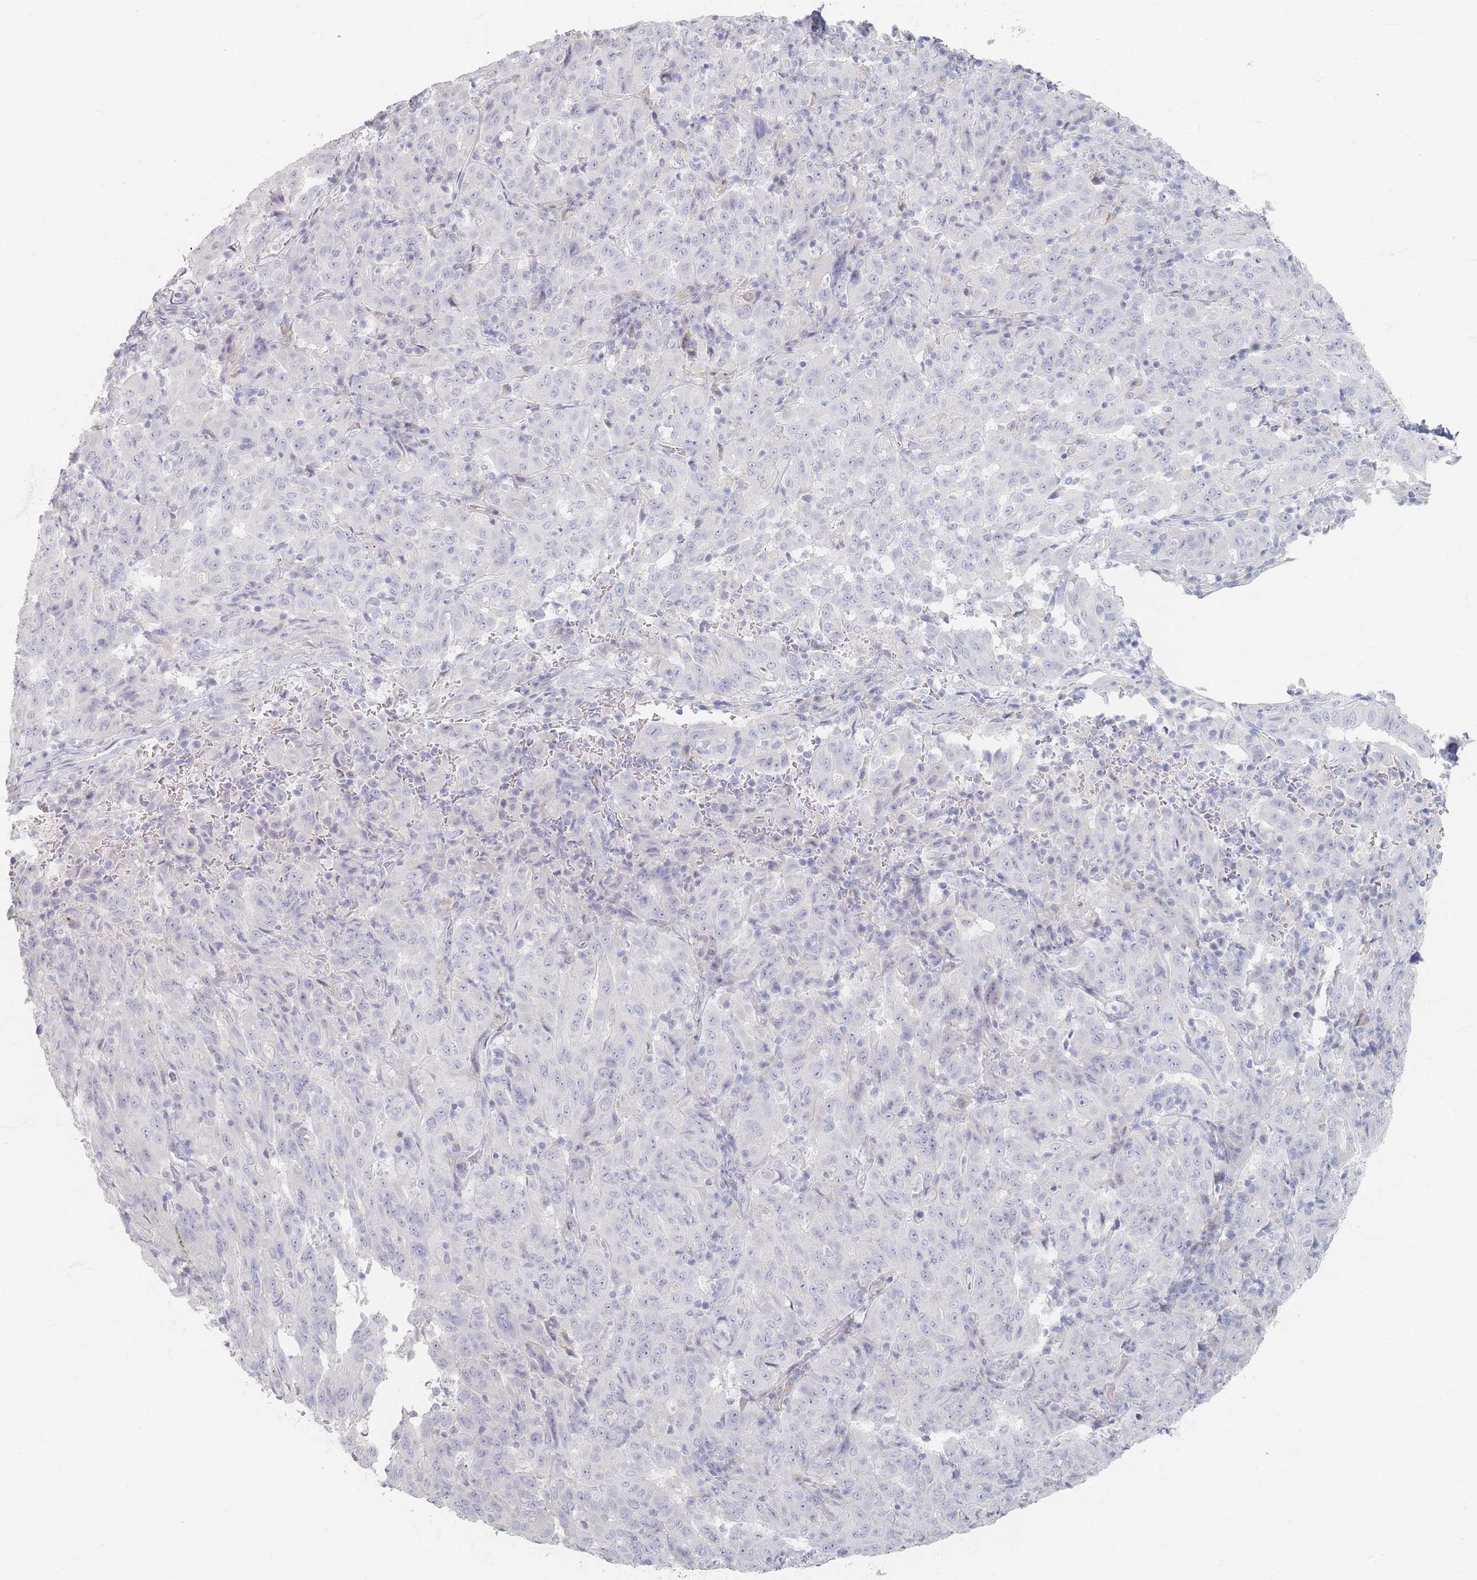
{"staining": {"intensity": "negative", "quantity": "none", "location": "none"}, "tissue": "pancreatic cancer", "cell_type": "Tumor cells", "image_type": "cancer", "snomed": [{"axis": "morphology", "description": "Adenocarcinoma, NOS"}, {"axis": "topography", "description": "Pancreas"}], "caption": "Tumor cells show no significant staining in pancreatic cancer.", "gene": "SLC2A11", "patient": {"sex": "male", "age": 63}}